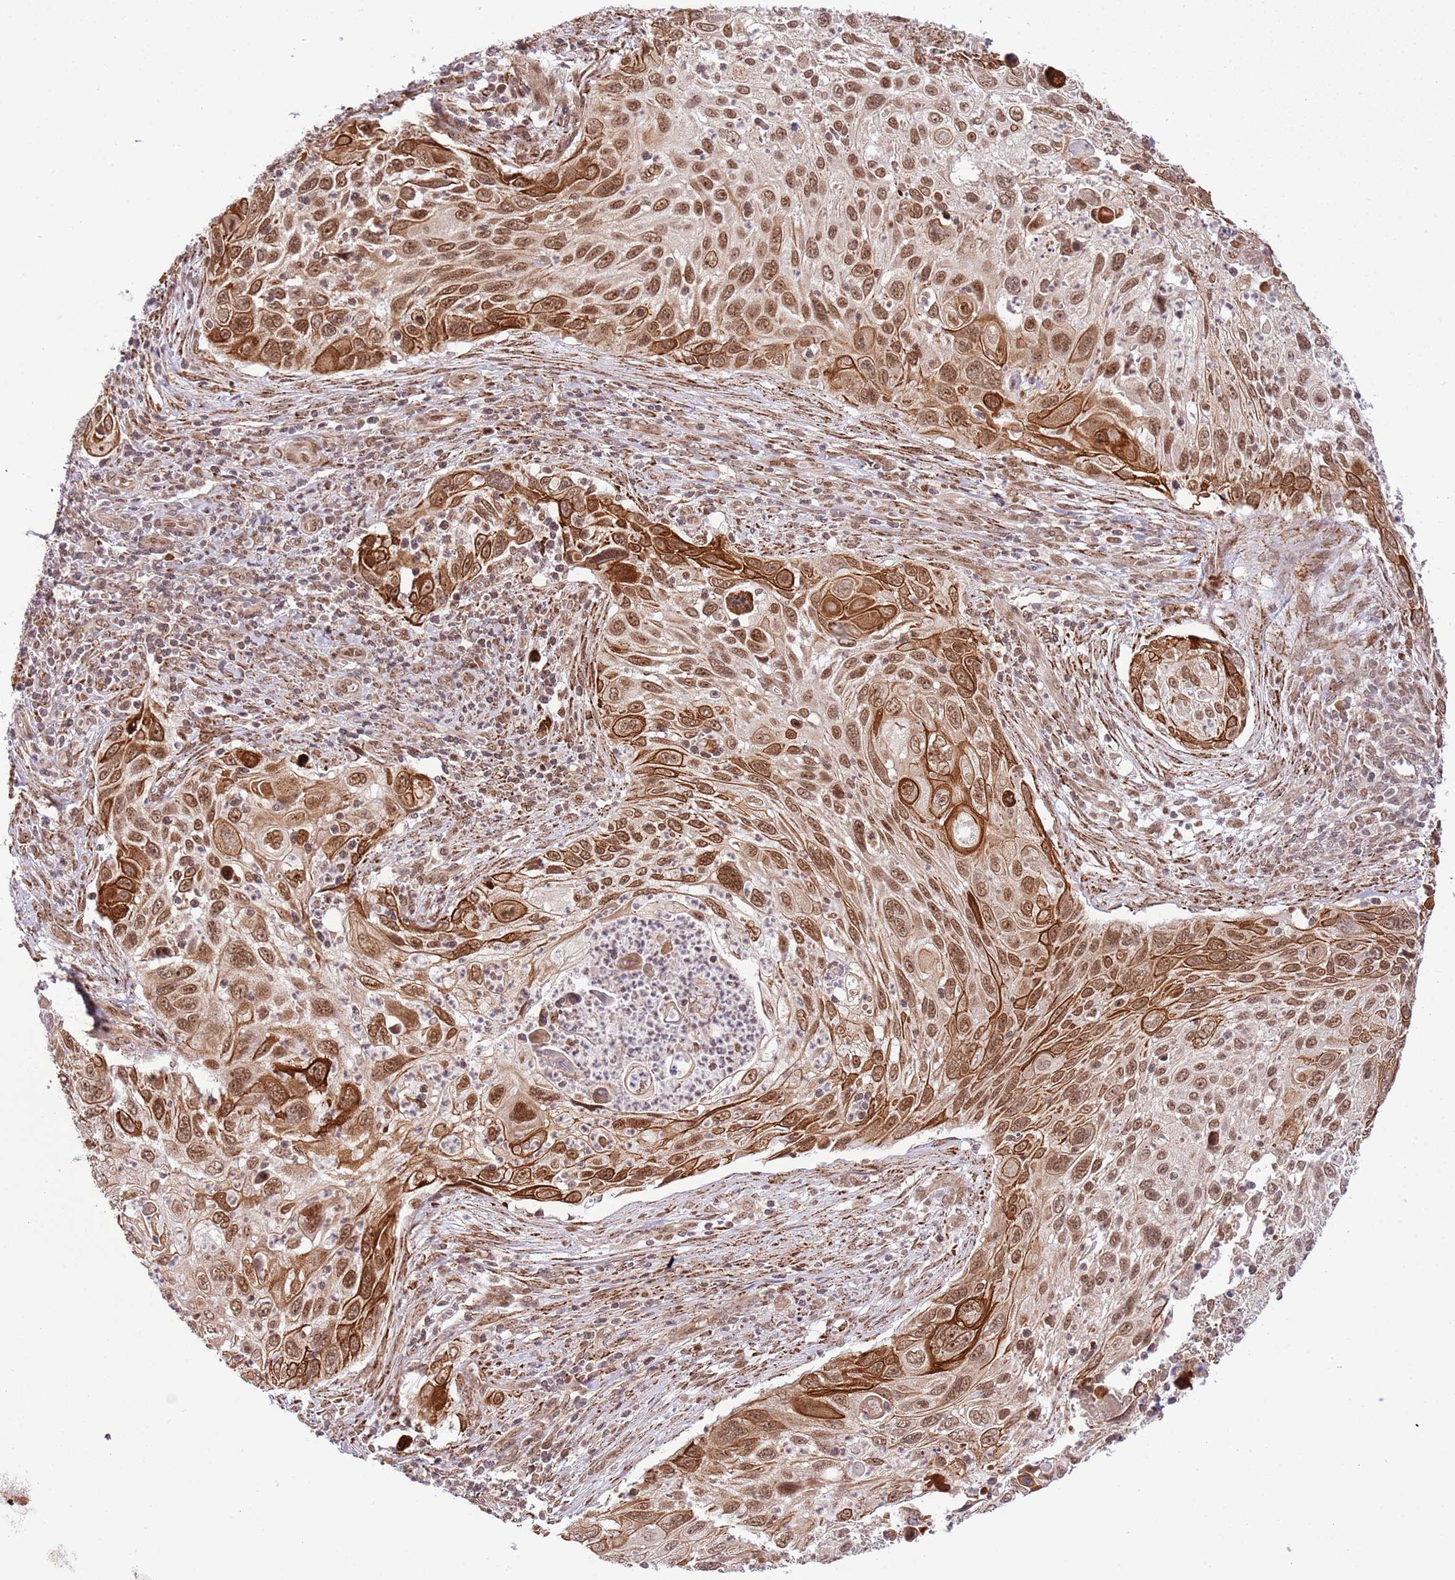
{"staining": {"intensity": "strong", "quantity": ">75%", "location": "cytoplasmic/membranous,nuclear"}, "tissue": "cervical cancer", "cell_type": "Tumor cells", "image_type": "cancer", "snomed": [{"axis": "morphology", "description": "Squamous cell carcinoma, NOS"}, {"axis": "topography", "description": "Cervix"}], "caption": "Cervical squamous cell carcinoma stained for a protein (brown) demonstrates strong cytoplasmic/membranous and nuclear positive expression in approximately >75% of tumor cells.", "gene": "CHD1", "patient": {"sex": "female", "age": 70}}